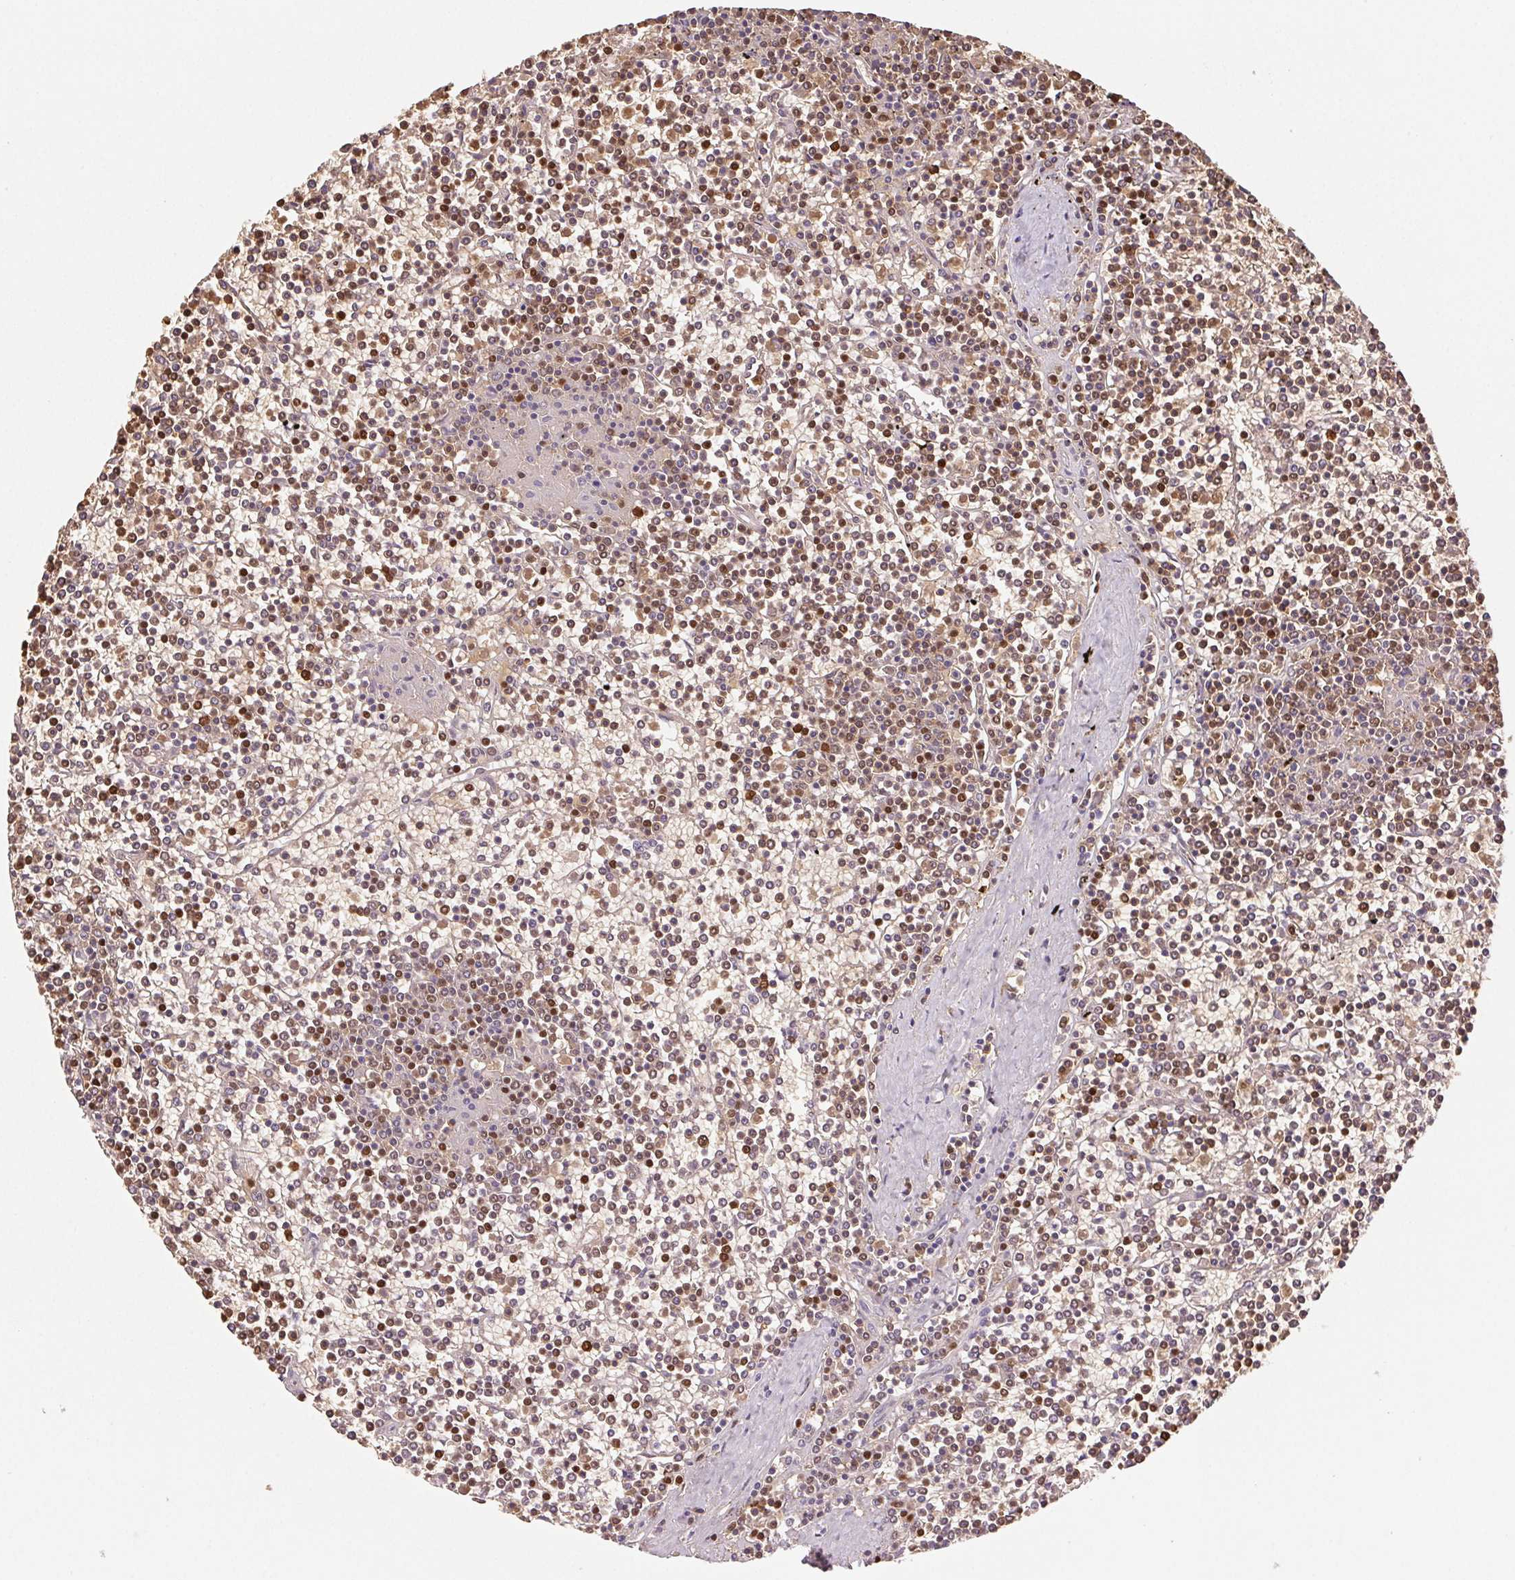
{"staining": {"intensity": "moderate", "quantity": ">75%", "location": "nuclear"}, "tissue": "lymphoma", "cell_type": "Tumor cells", "image_type": "cancer", "snomed": [{"axis": "morphology", "description": "Malignant lymphoma, non-Hodgkin's type, Low grade"}, {"axis": "topography", "description": "Spleen"}], "caption": "Immunohistochemical staining of human lymphoma shows medium levels of moderate nuclear protein expression in about >75% of tumor cells.", "gene": "SET", "patient": {"sex": "female", "age": 19}}